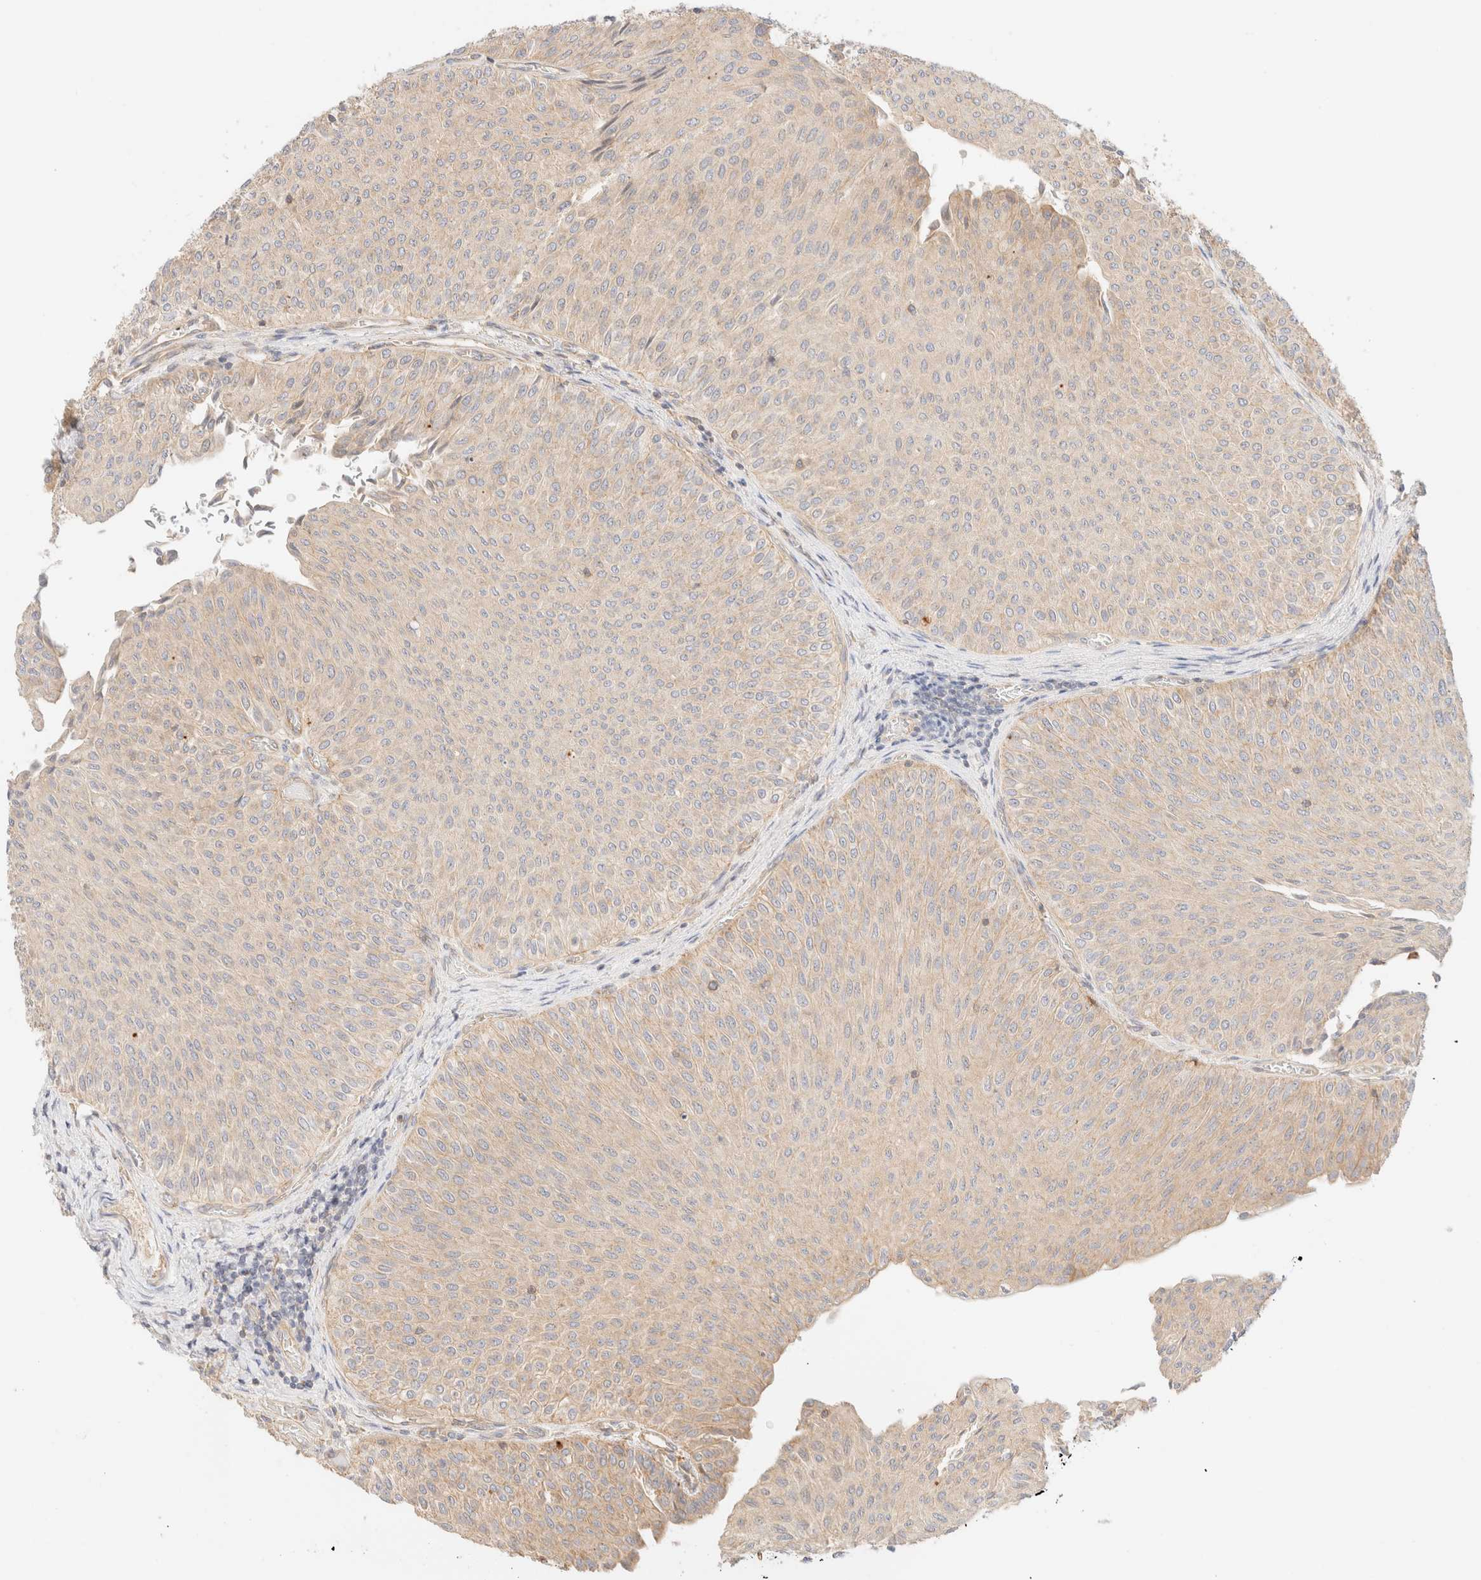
{"staining": {"intensity": "weak", "quantity": "<25%", "location": "cytoplasmic/membranous"}, "tissue": "urothelial cancer", "cell_type": "Tumor cells", "image_type": "cancer", "snomed": [{"axis": "morphology", "description": "Urothelial carcinoma, Low grade"}, {"axis": "topography", "description": "Urinary bladder"}], "caption": "An immunohistochemistry histopathology image of urothelial cancer is shown. There is no staining in tumor cells of urothelial cancer.", "gene": "MYO10", "patient": {"sex": "male", "age": 78}}